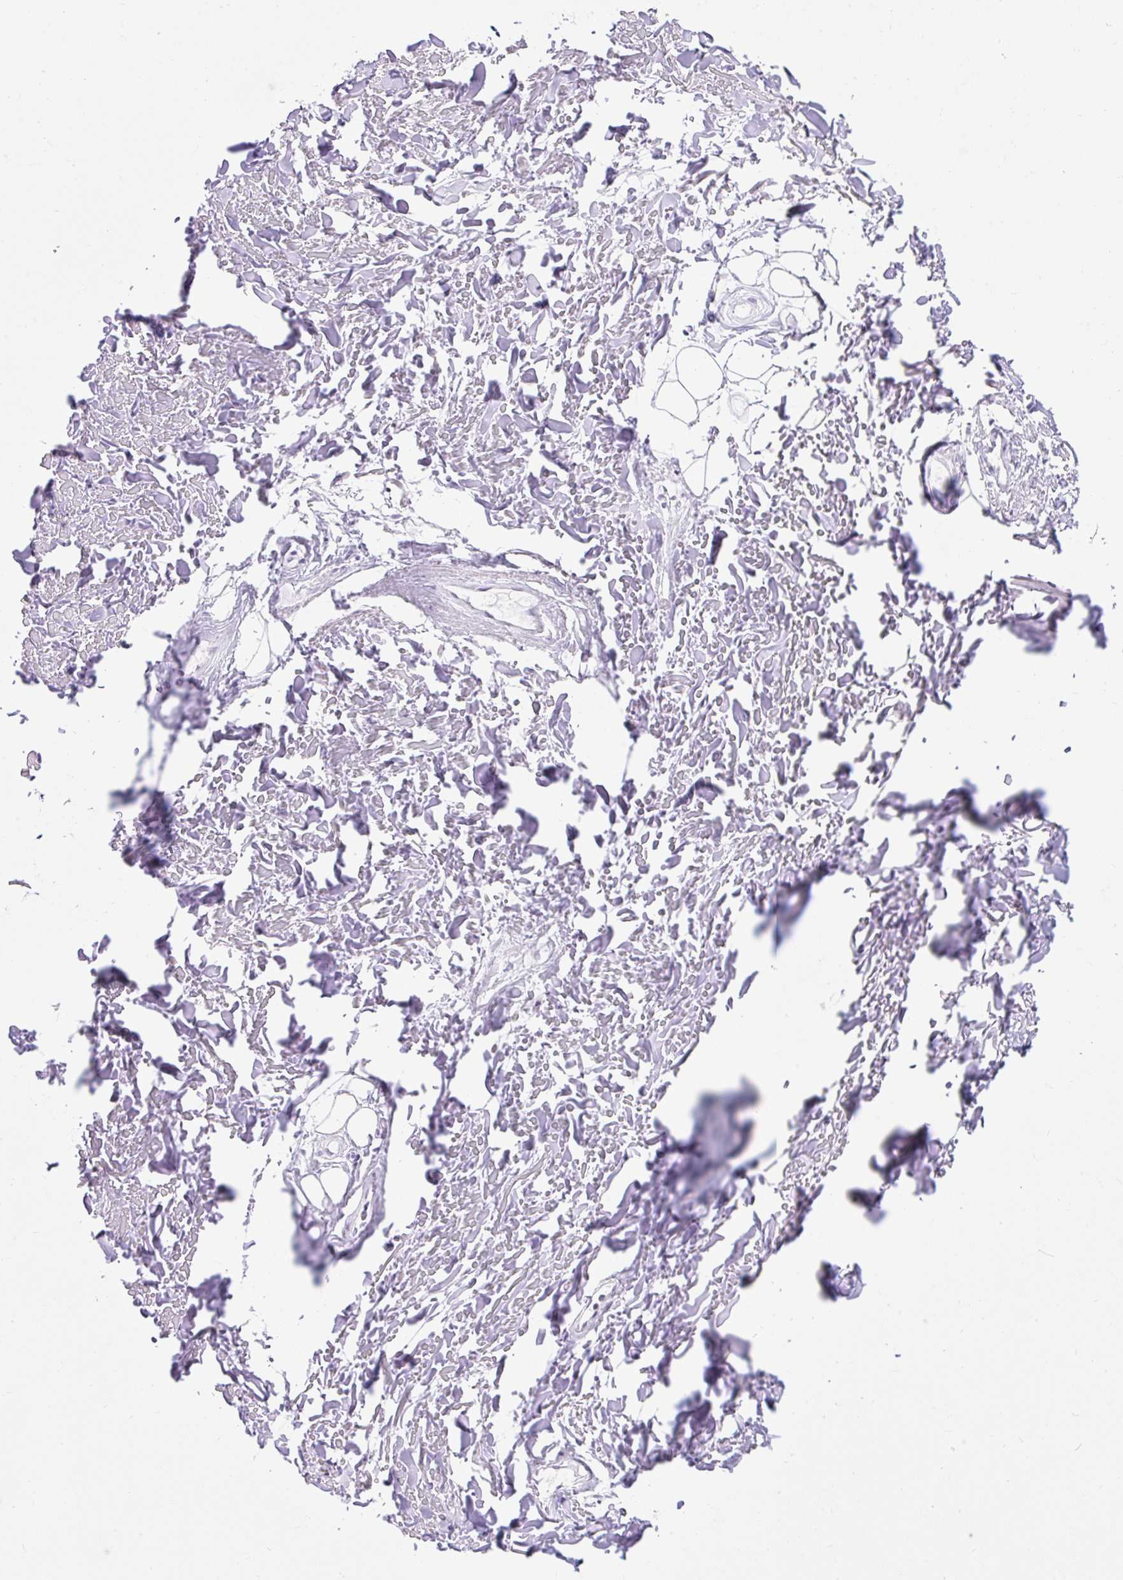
{"staining": {"intensity": "negative", "quantity": "none", "location": "none"}, "tissue": "adipose tissue", "cell_type": "Adipocytes", "image_type": "normal", "snomed": [{"axis": "morphology", "description": "Normal tissue, NOS"}, {"axis": "topography", "description": "Cartilage tissue"}], "caption": "Photomicrograph shows no significant protein expression in adipocytes of unremarkable adipose tissue.", "gene": "KRT12", "patient": {"sex": "male", "age": 57}}